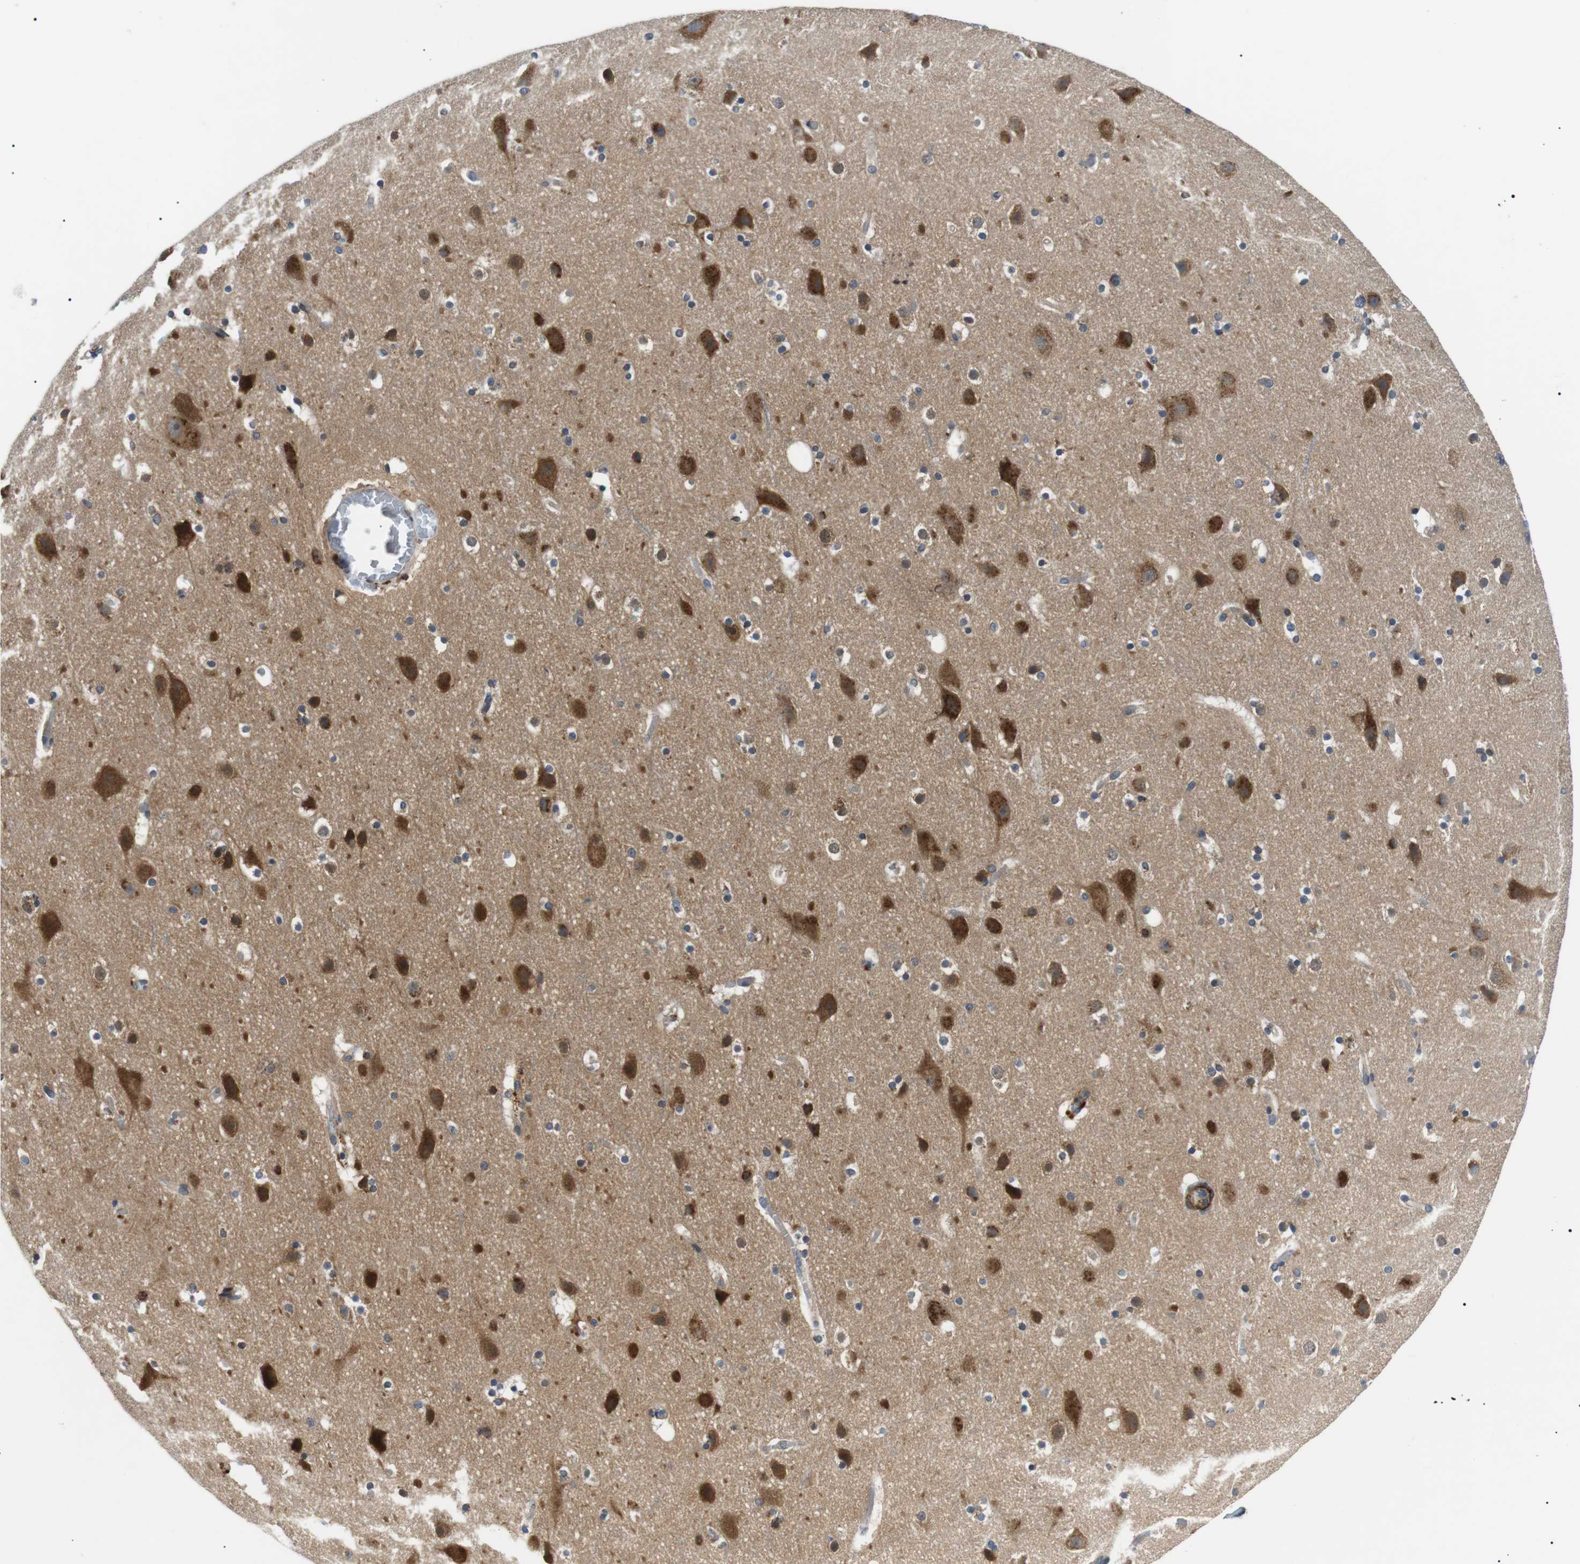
{"staining": {"intensity": "moderate", "quantity": ">75%", "location": "cytoplasmic/membranous"}, "tissue": "cerebral cortex", "cell_type": "Endothelial cells", "image_type": "normal", "snomed": [{"axis": "morphology", "description": "Normal tissue, NOS"}, {"axis": "topography", "description": "Cerebral cortex"}], "caption": "The immunohistochemical stain labels moderate cytoplasmic/membranous expression in endothelial cells of unremarkable cerebral cortex.", "gene": "DIPK1A", "patient": {"sex": "male", "age": 45}}